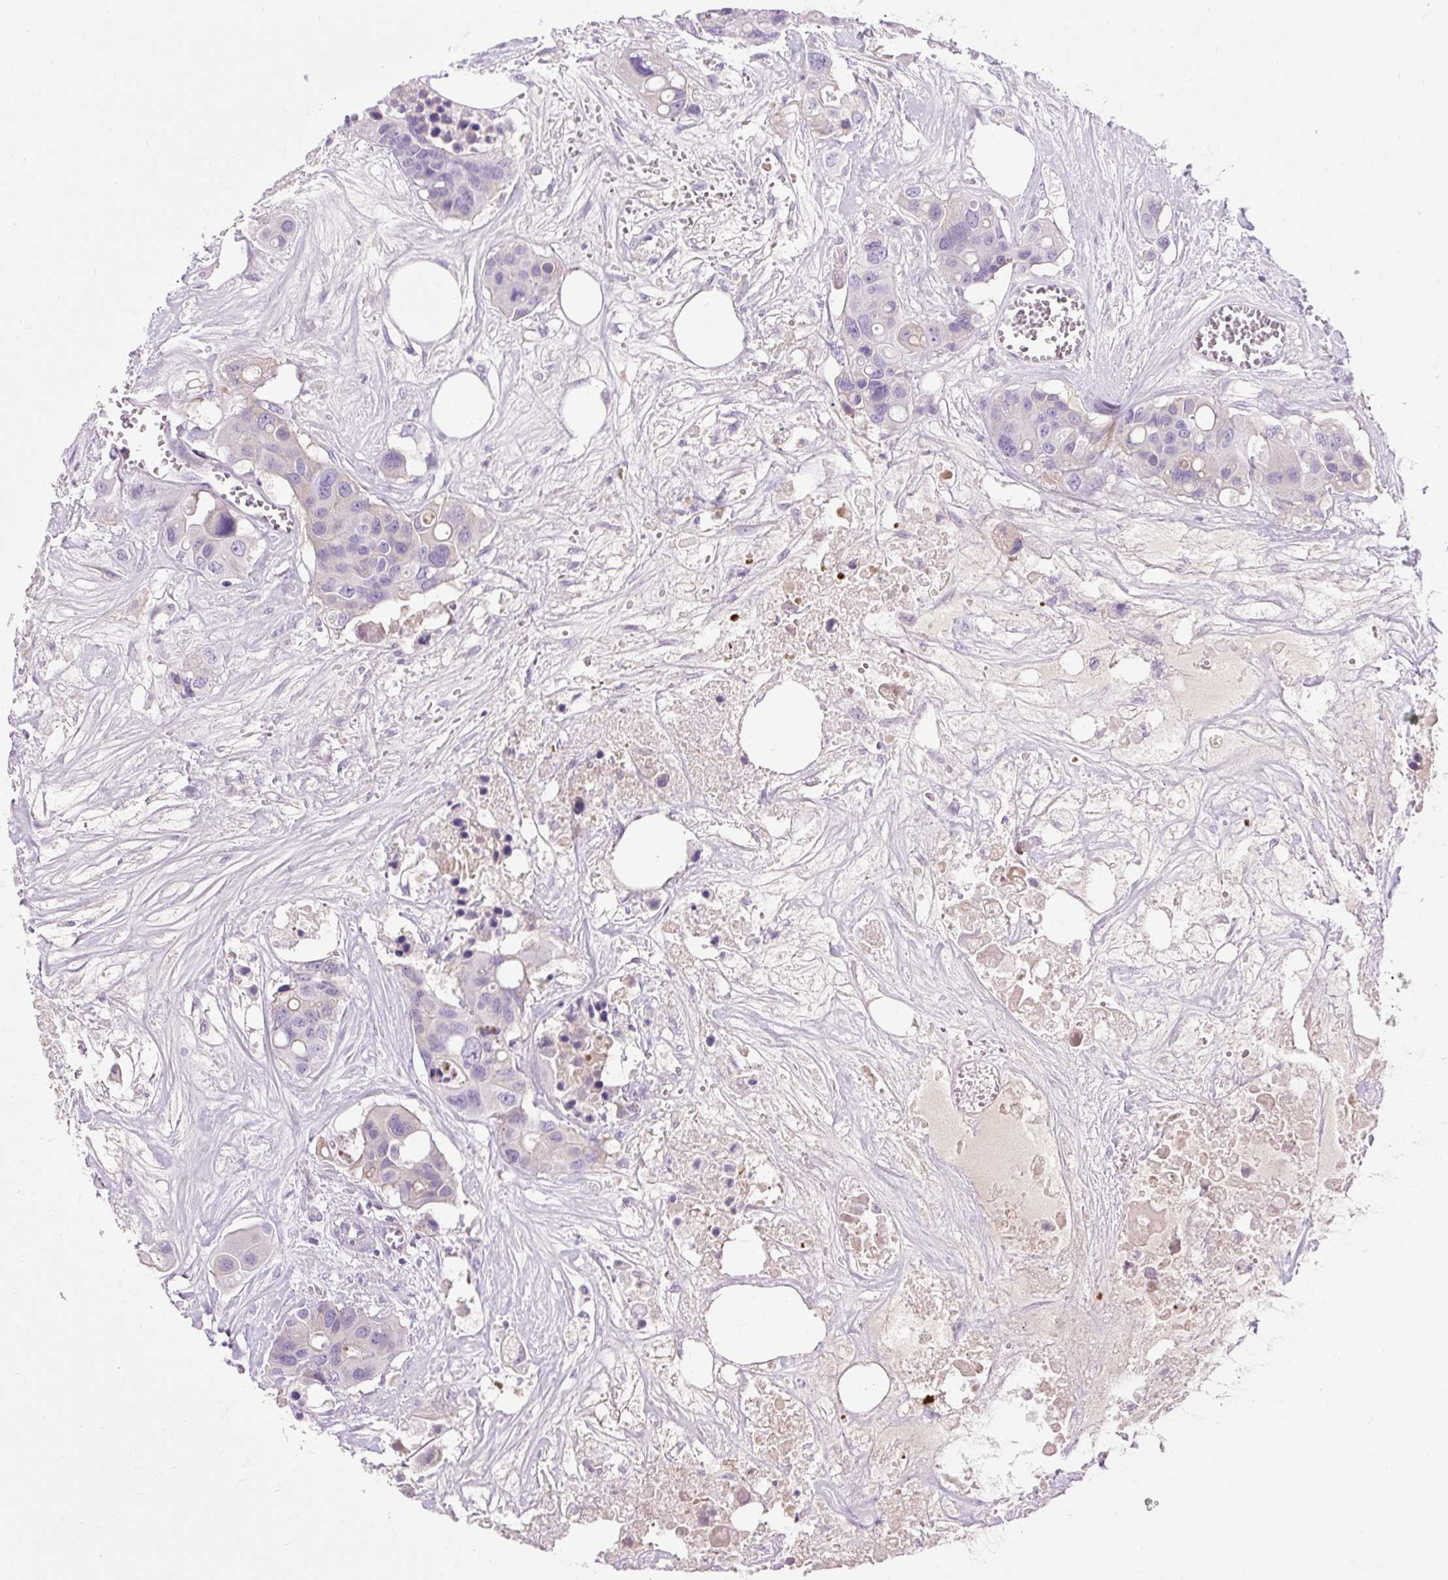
{"staining": {"intensity": "negative", "quantity": "none", "location": "none"}, "tissue": "colorectal cancer", "cell_type": "Tumor cells", "image_type": "cancer", "snomed": [{"axis": "morphology", "description": "Adenocarcinoma, NOS"}, {"axis": "topography", "description": "Colon"}], "caption": "Colorectal cancer was stained to show a protein in brown. There is no significant positivity in tumor cells. (DAB (3,3'-diaminobenzidine) immunohistochemistry visualized using brightfield microscopy, high magnification).", "gene": "ARRDC2", "patient": {"sex": "male", "age": 77}}